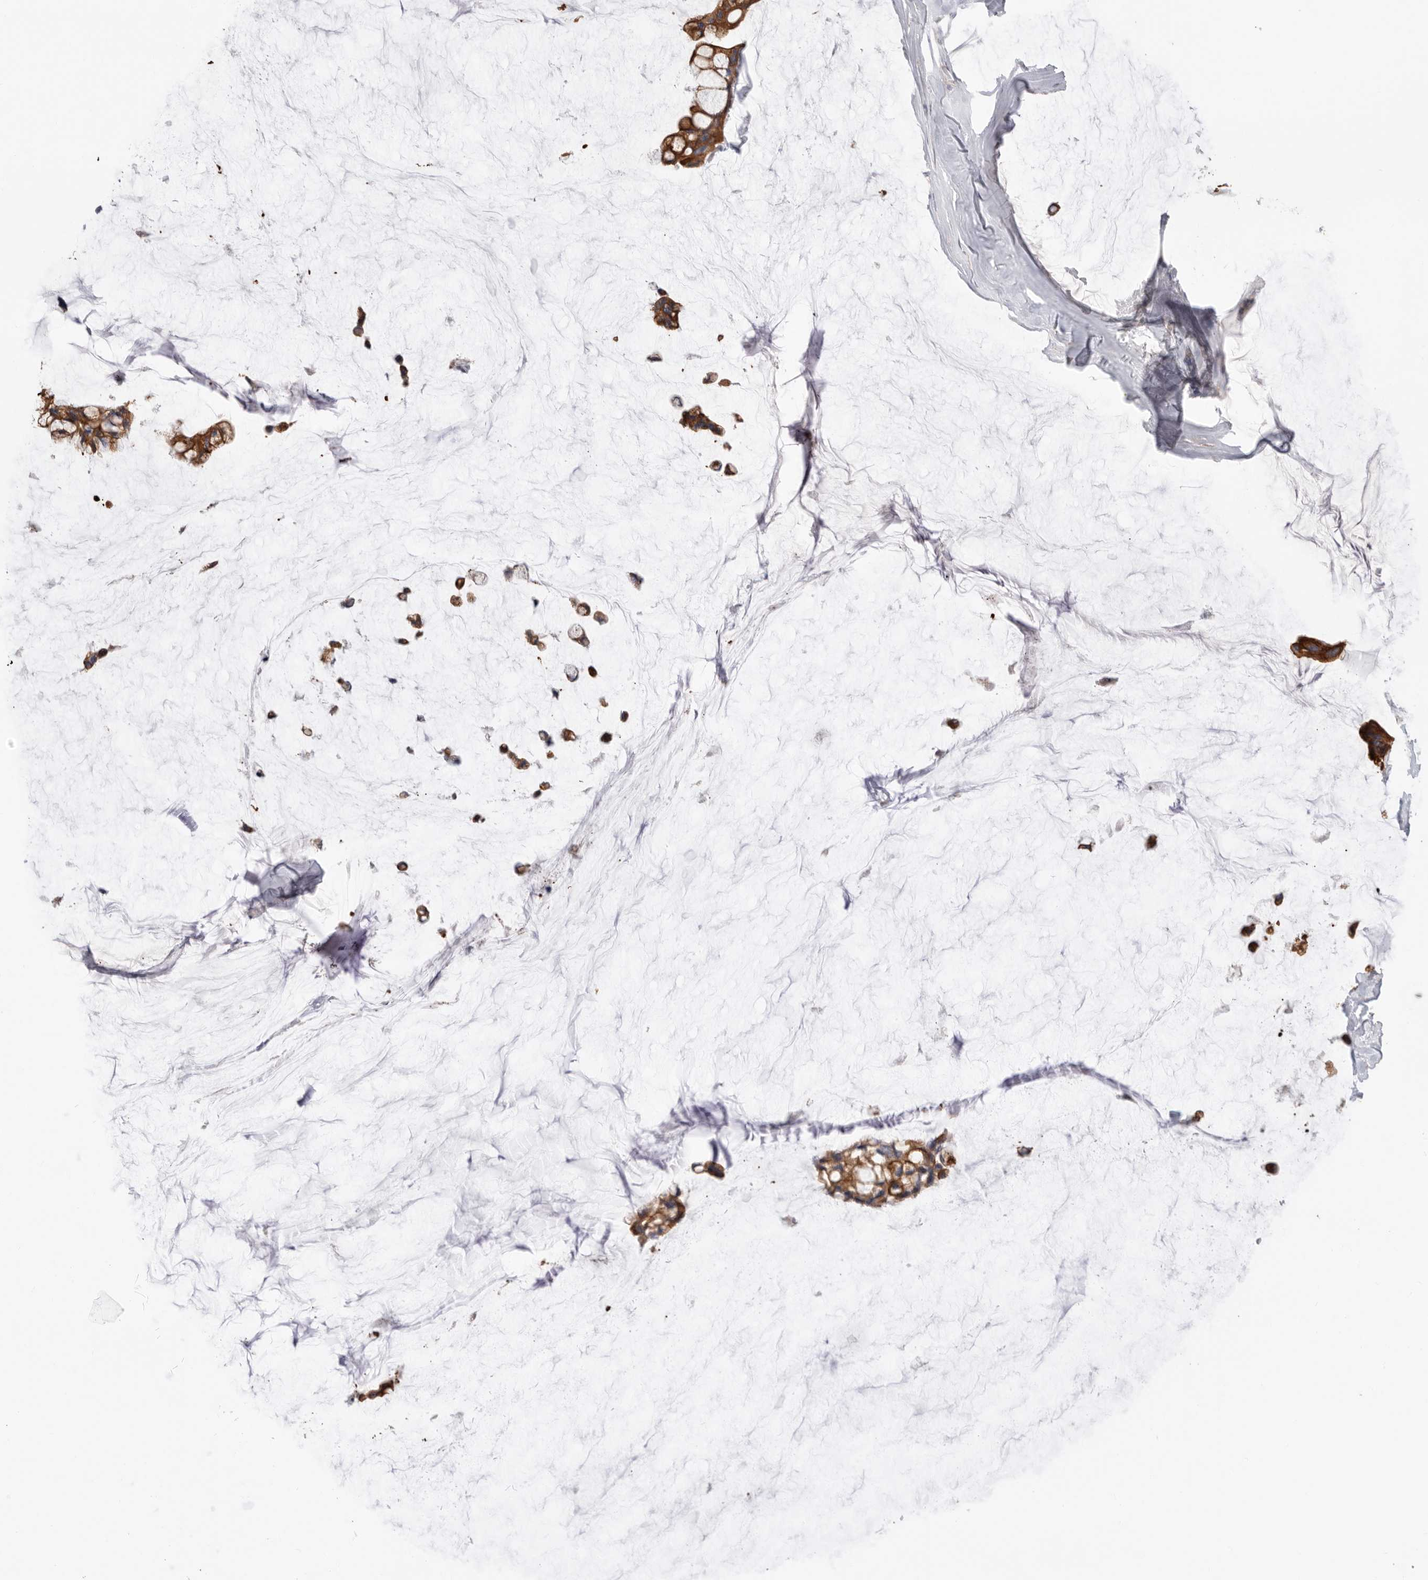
{"staining": {"intensity": "strong", "quantity": ">75%", "location": "cytoplasmic/membranous"}, "tissue": "ovarian cancer", "cell_type": "Tumor cells", "image_type": "cancer", "snomed": [{"axis": "morphology", "description": "Cystadenocarcinoma, mucinous, NOS"}, {"axis": "topography", "description": "Ovary"}], "caption": "High-magnification brightfield microscopy of ovarian mucinous cystadenocarcinoma stained with DAB (3,3'-diaminobenzidine) (brown) and counterstained with hematoxylin (blue). tumor cells exhibit strong cytoplasmic/membranous expression is seen in approximately>75% of cells.", "gene": "MTFR1L", "patient": {"sex": "female", "age": 39}}